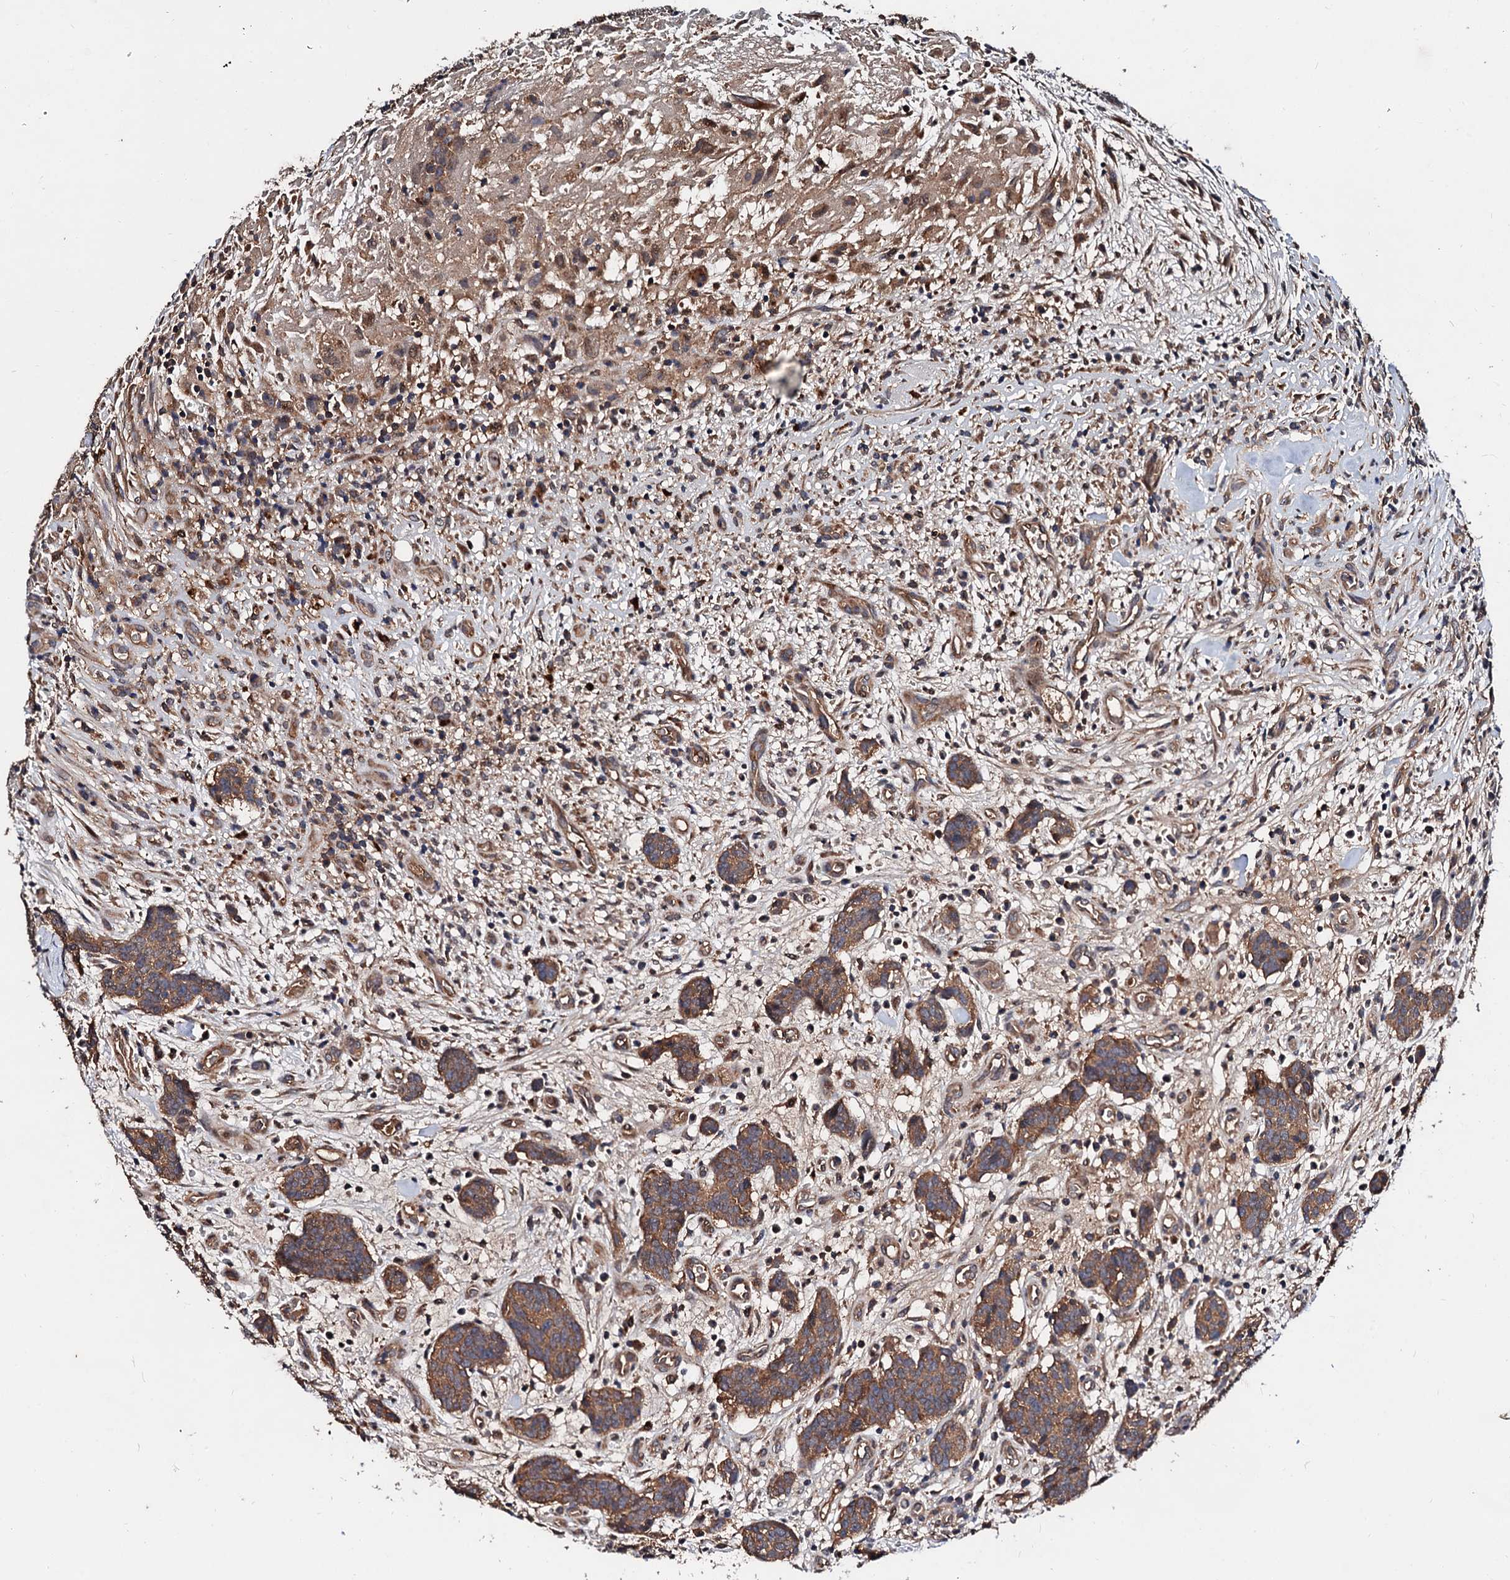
{"staining": {"intensity": "moderate", "quantity": ">75%", "location": "cytoplasmic/membranous"}, "tissue": "carcinoid", "cell_type": "Tumor cells", "image_type": "cancer", "snomed": [{"axis": "morphology", "description": "Carcinoid, malignant, NOS"}, {"axis": "topography", "description": "Lung"}], "caption": "The immunohistochemical stain shows moderate cytoplasmic/membranous expression in tumor cells of carcinoid tissue.", "gene": "EXTL1", "patient": {"sex": "female", "age": 46}}